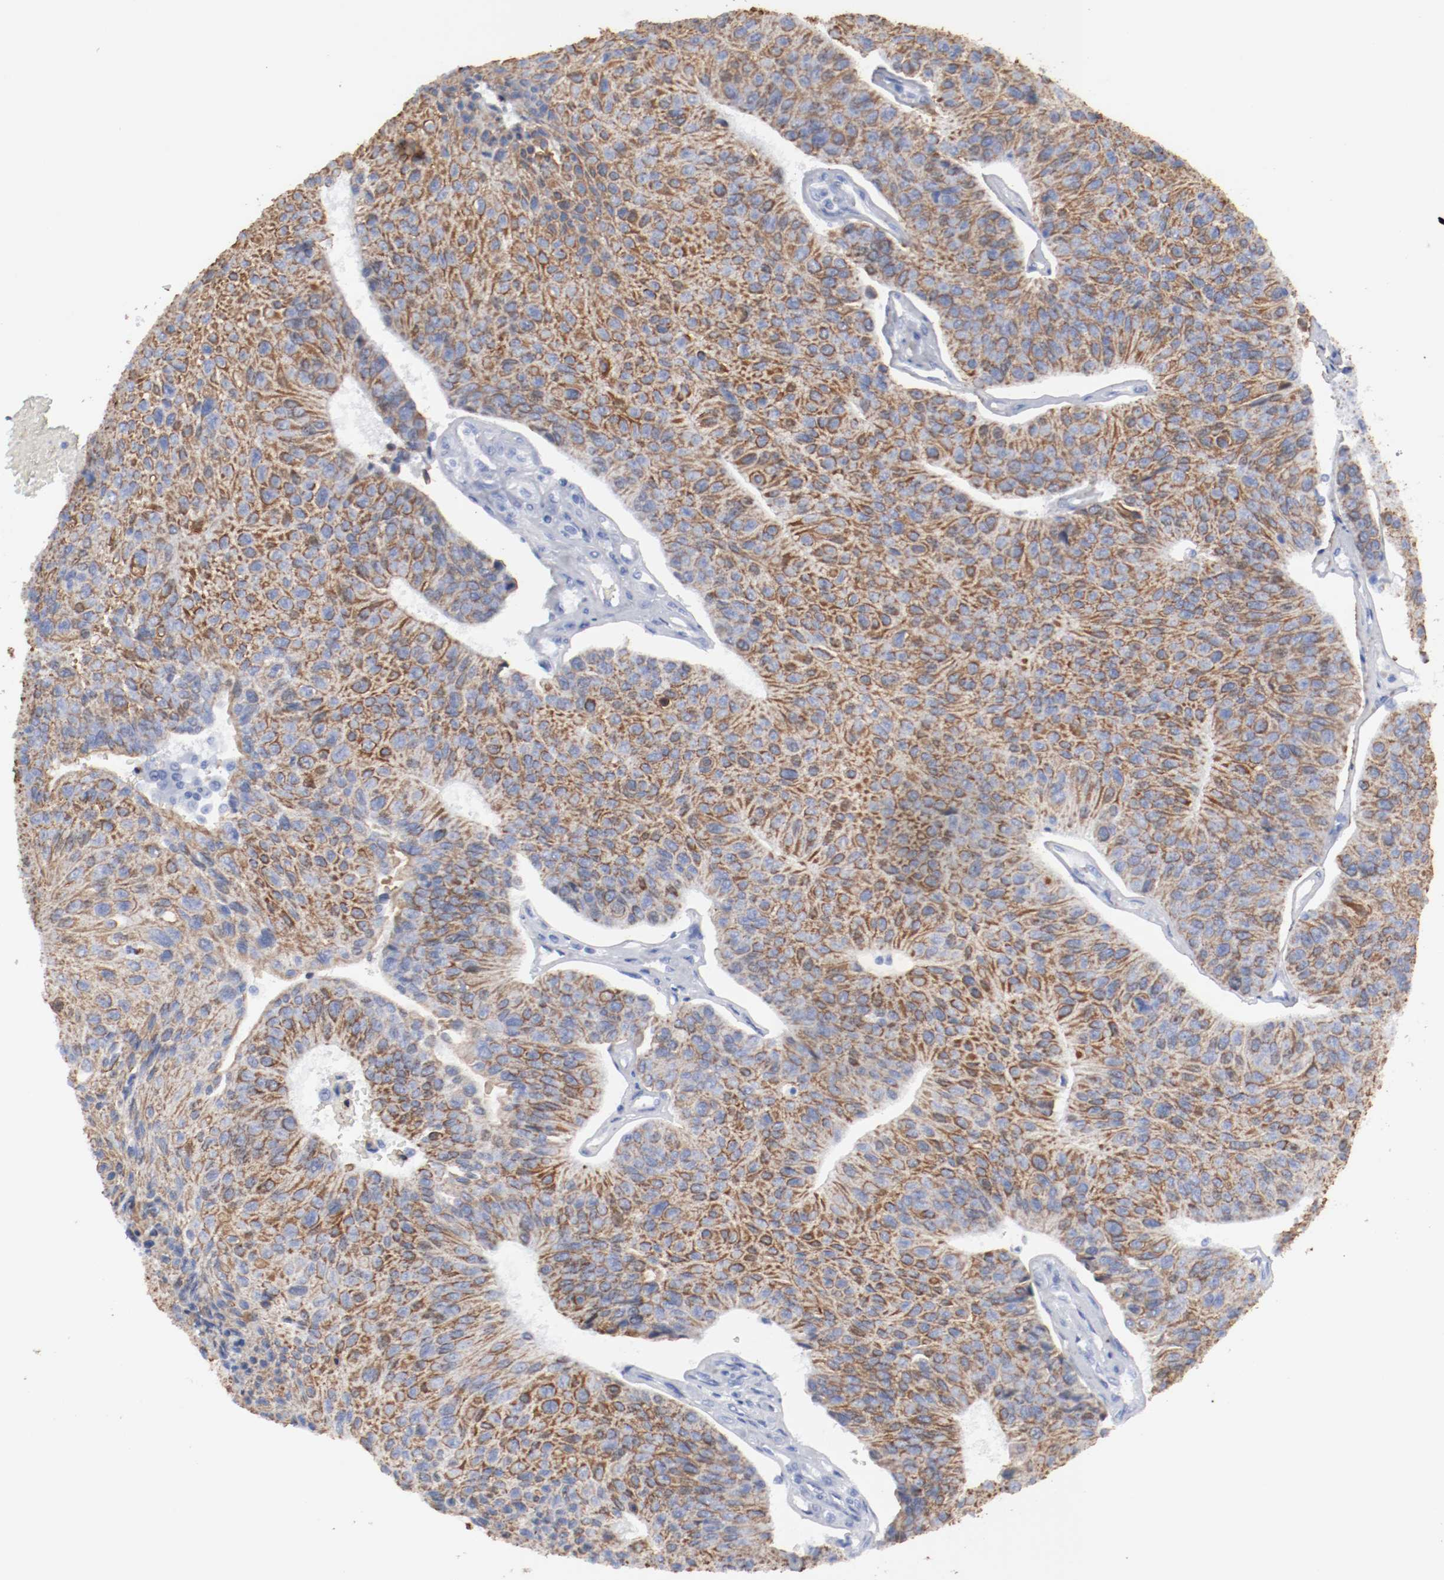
{"staining": {"intensity": "moderate", "quantity": ">75%", "location": "cytoplasmic/membranous"}, "tissue": "urothelial cancer", "cell_type": "Tumor cells", "image_type": "cancer", "snomed": [{"axis": "morphology", "description": "Urothelial carcinoma, High grade"}, {"axis": "topography", "description": "Urinary bladder"}], "caption": "Immunohistochemical staining of human urothelial cancer shows medium levels of moderate cytoplasmic/membranous positivity in about >75% of tumor cells. (DAB (3,3'-diaminobenzidine) = brown stain, brightfield microscopy at high magnification).", "gene": "TSPAN6", "patient": {"sex": "male", "age": 66}}